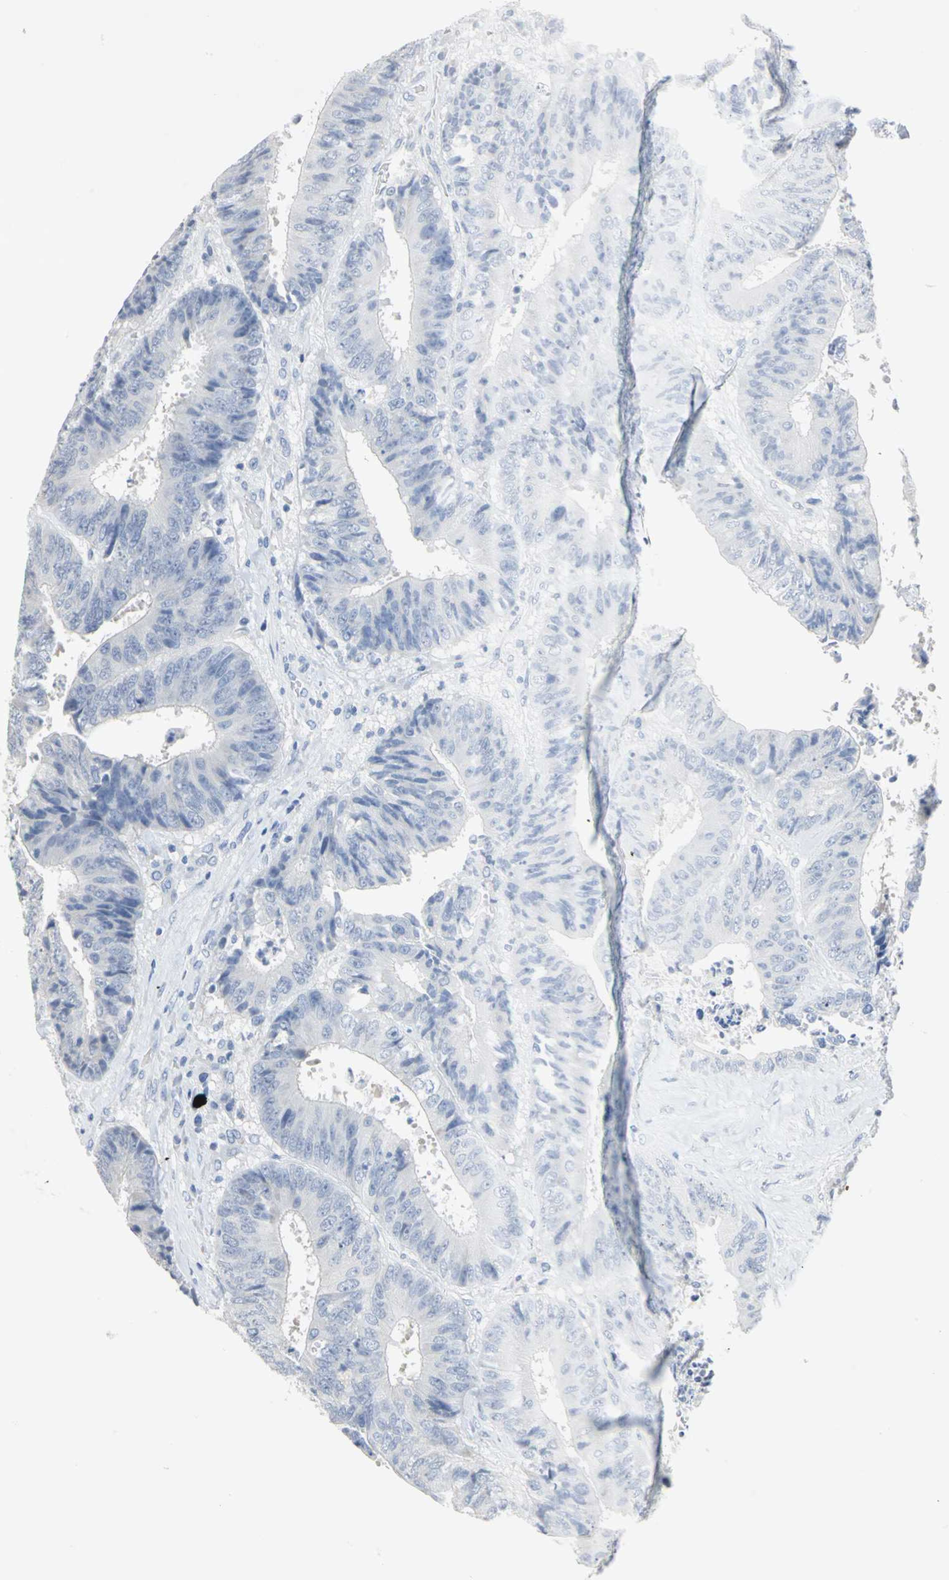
{"staining": {"intensity": "negative", "quantity": "none", "location": "none"}, "tissue": "colorectal cancer", "cell_type": "Tumor cells", "image_type": "cancer", "snomed": [{"axis": "morphology", "description": "Adenocarcinoma, NOS"}, {"axis": "topography", "description": "Rectum"}], "caption": "A photomicrograph of adenocarcinoma (colorectal) stained for a protein reveals no brown staining in tumor cells. (Brightfield microscopy of DAB (3,3'-diaminobenzidine) IHC at high magnification).", "gene": "CA3", "patient": {"sex": "male", "age": 72}}